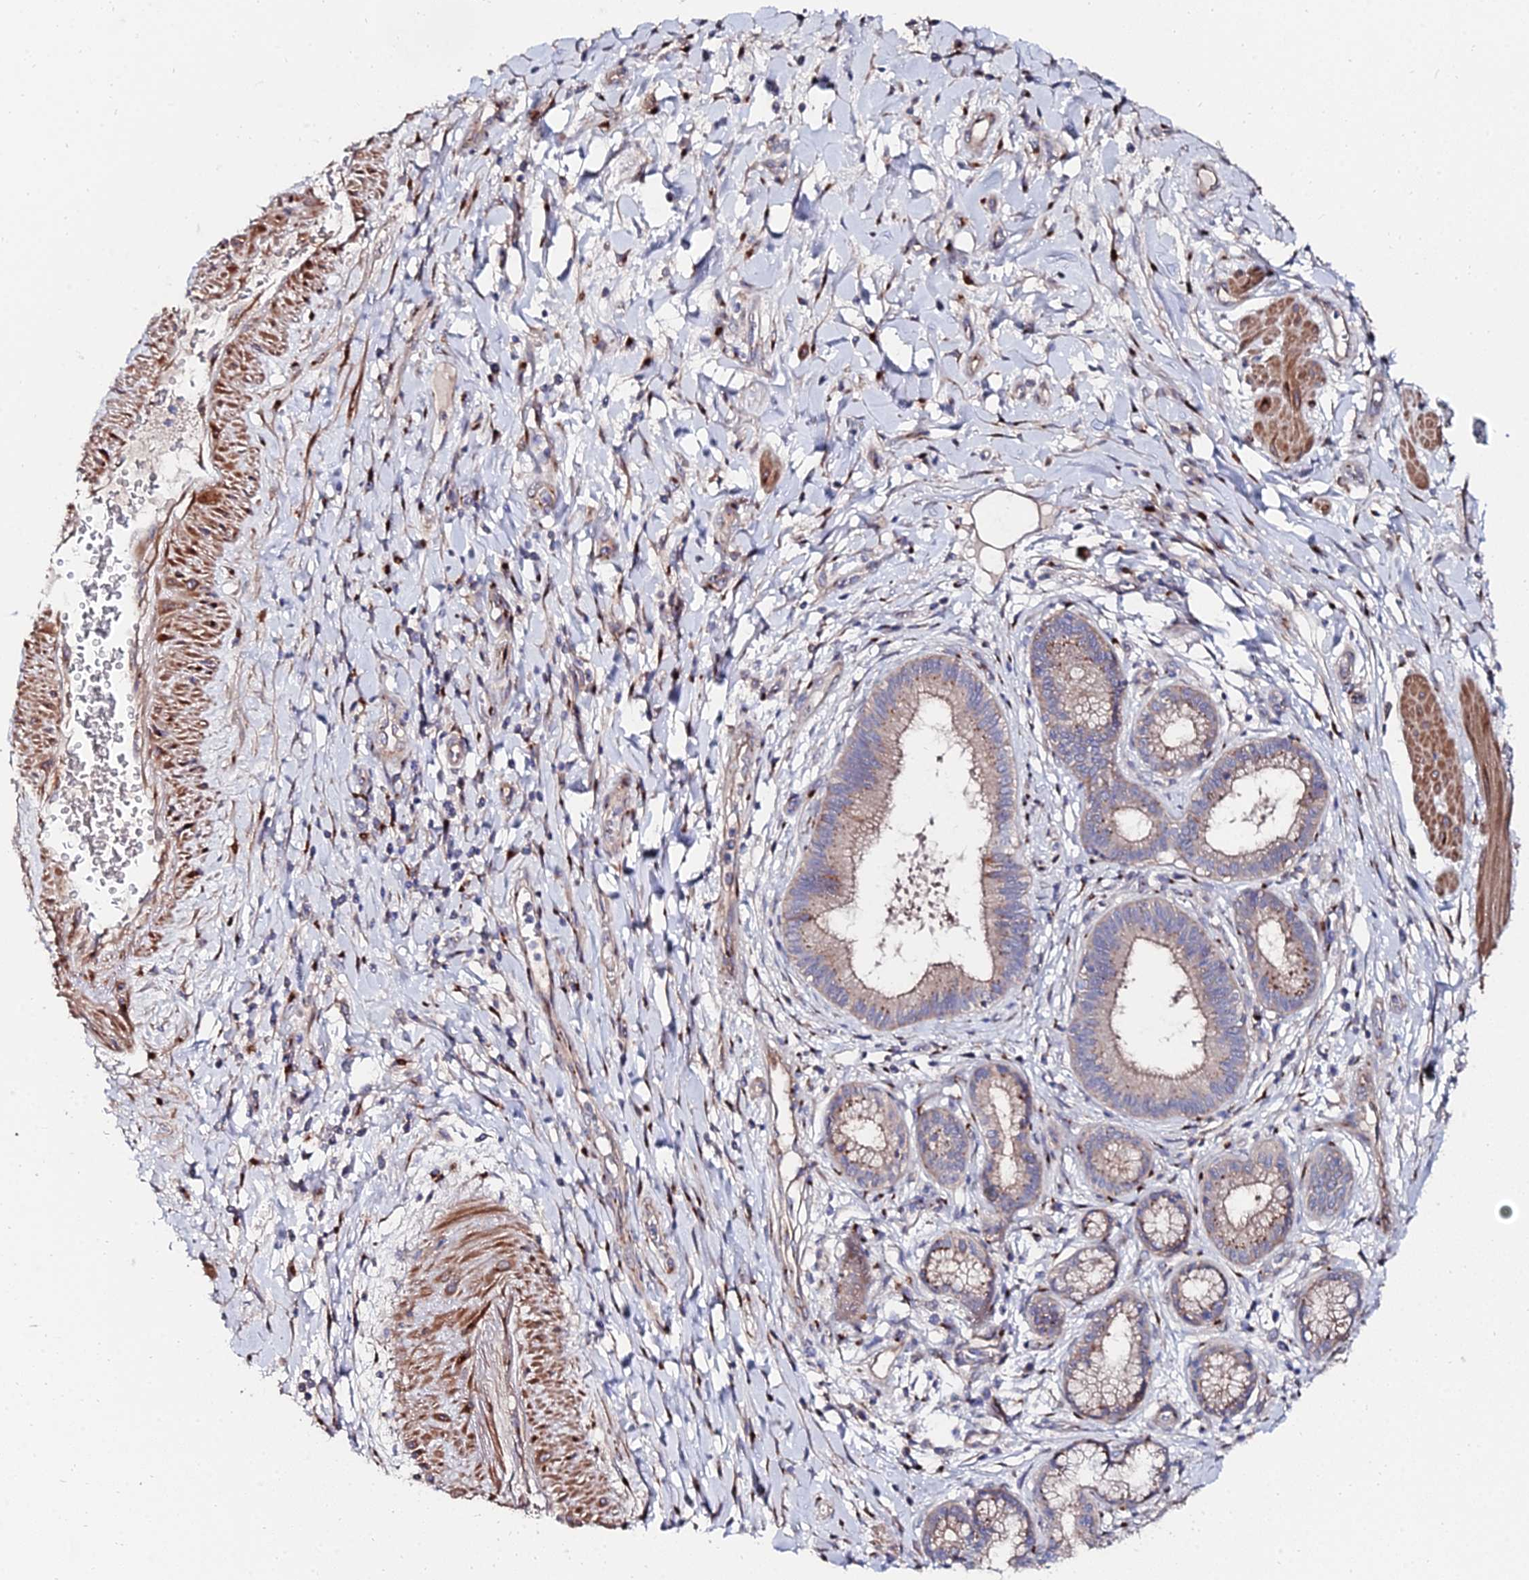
{"staining": {"intensity": "moderate", "quantity": ">75%", "location": "cytoplasmic/membranous"}, "tissue": "pancreatic cancer", "cell_type": "Tumor cells", "image_type": "cancer", "snomed": [{"axis": "morphology", "description": "Adenocarcinoma, NOS"}, {"axis": "topography", "description": "Pancreas"}], "caption": "Pancreatic cancer (adenocarcinoma) stained for a protein reveals moderate cytoplasmic/membranous positivity in tumor cells.", "gene": "BORCS8", "patient": {"sex": "male", "age": 72}}